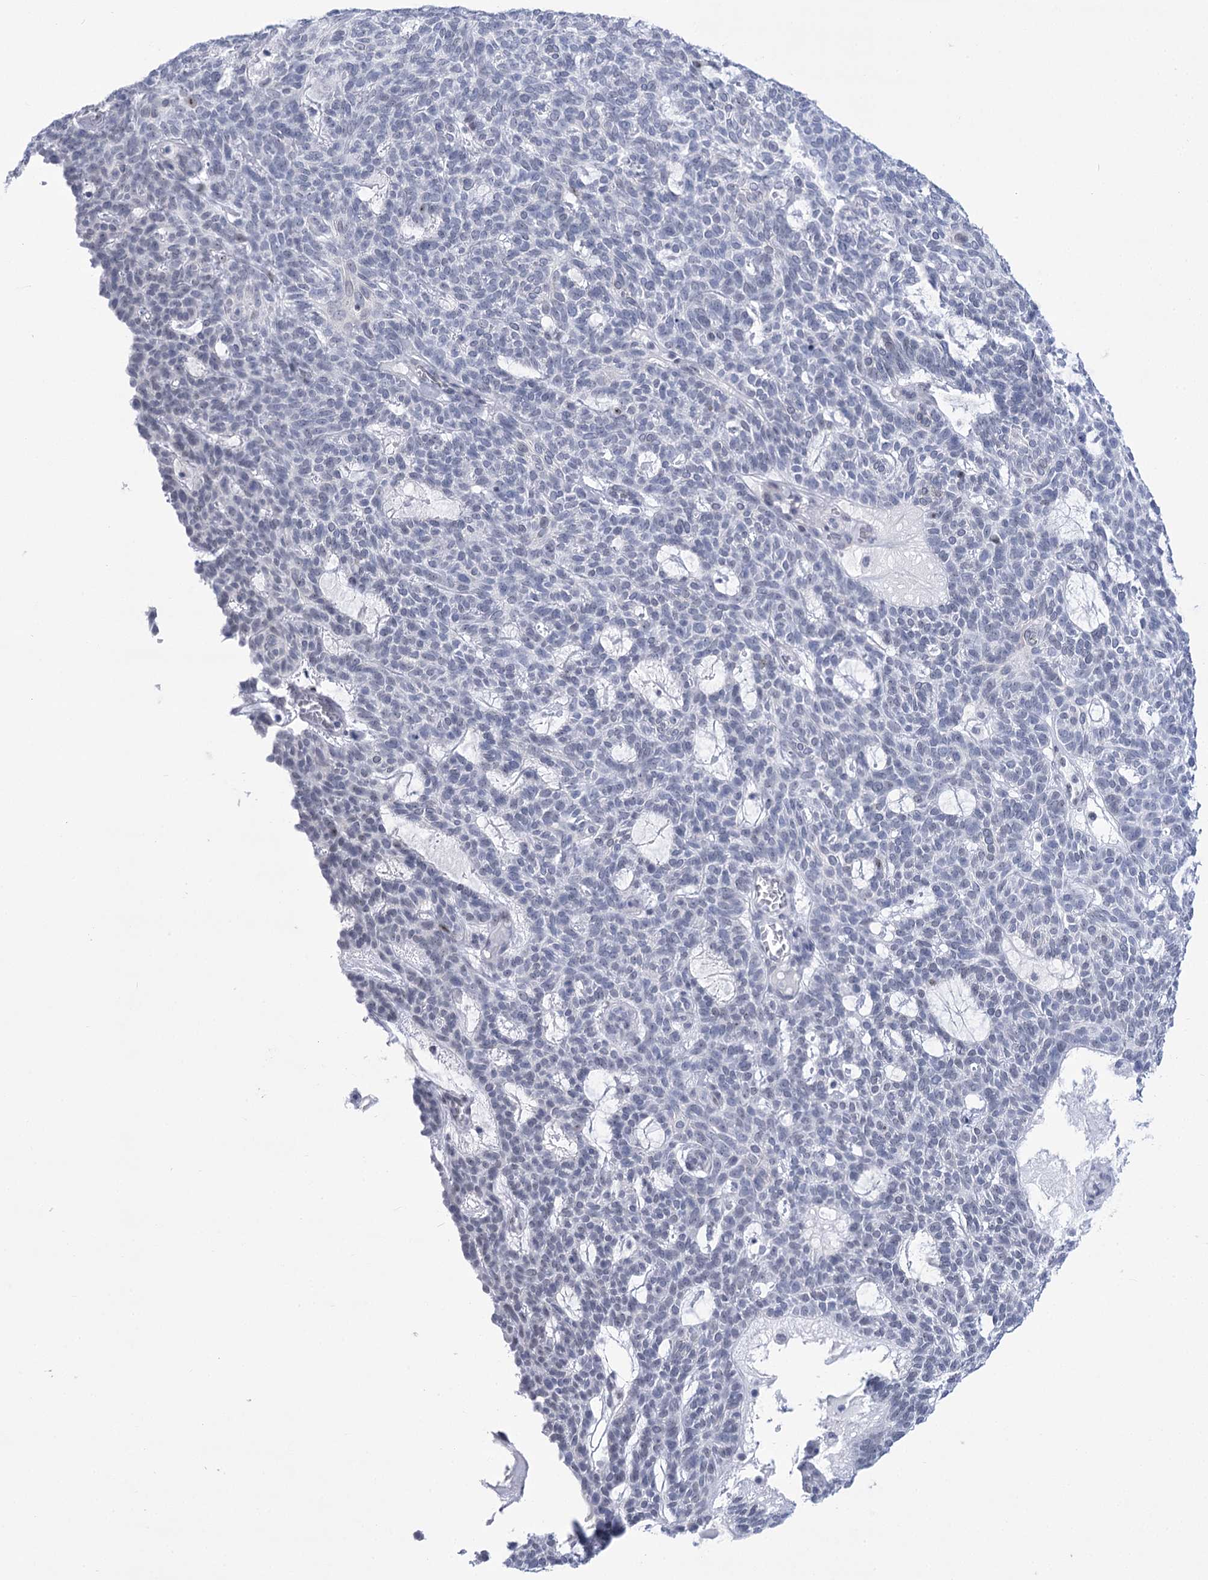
{"staining": {"intensity": "negative", "quantity": "none", "location": "none"}, "tissue": "skin cancer", "cell_type": "Tumor cells", "image_type": "cancer", "snomed": [{"axis": "morphology", "description": "Squamous cell carcinoma, NOS"}, {"axis": "topography", "description": "Skin"}], "caption": "IHC histopathology image of neoplastic tissue: squamous cell carcinoma (skin) stained with DAB (3,3'-diaminobenzidine) reveals no significant protein staining in tumor cells.", "gene": "HORMAD1", "patient": {"sex": "female", "age": 90}}